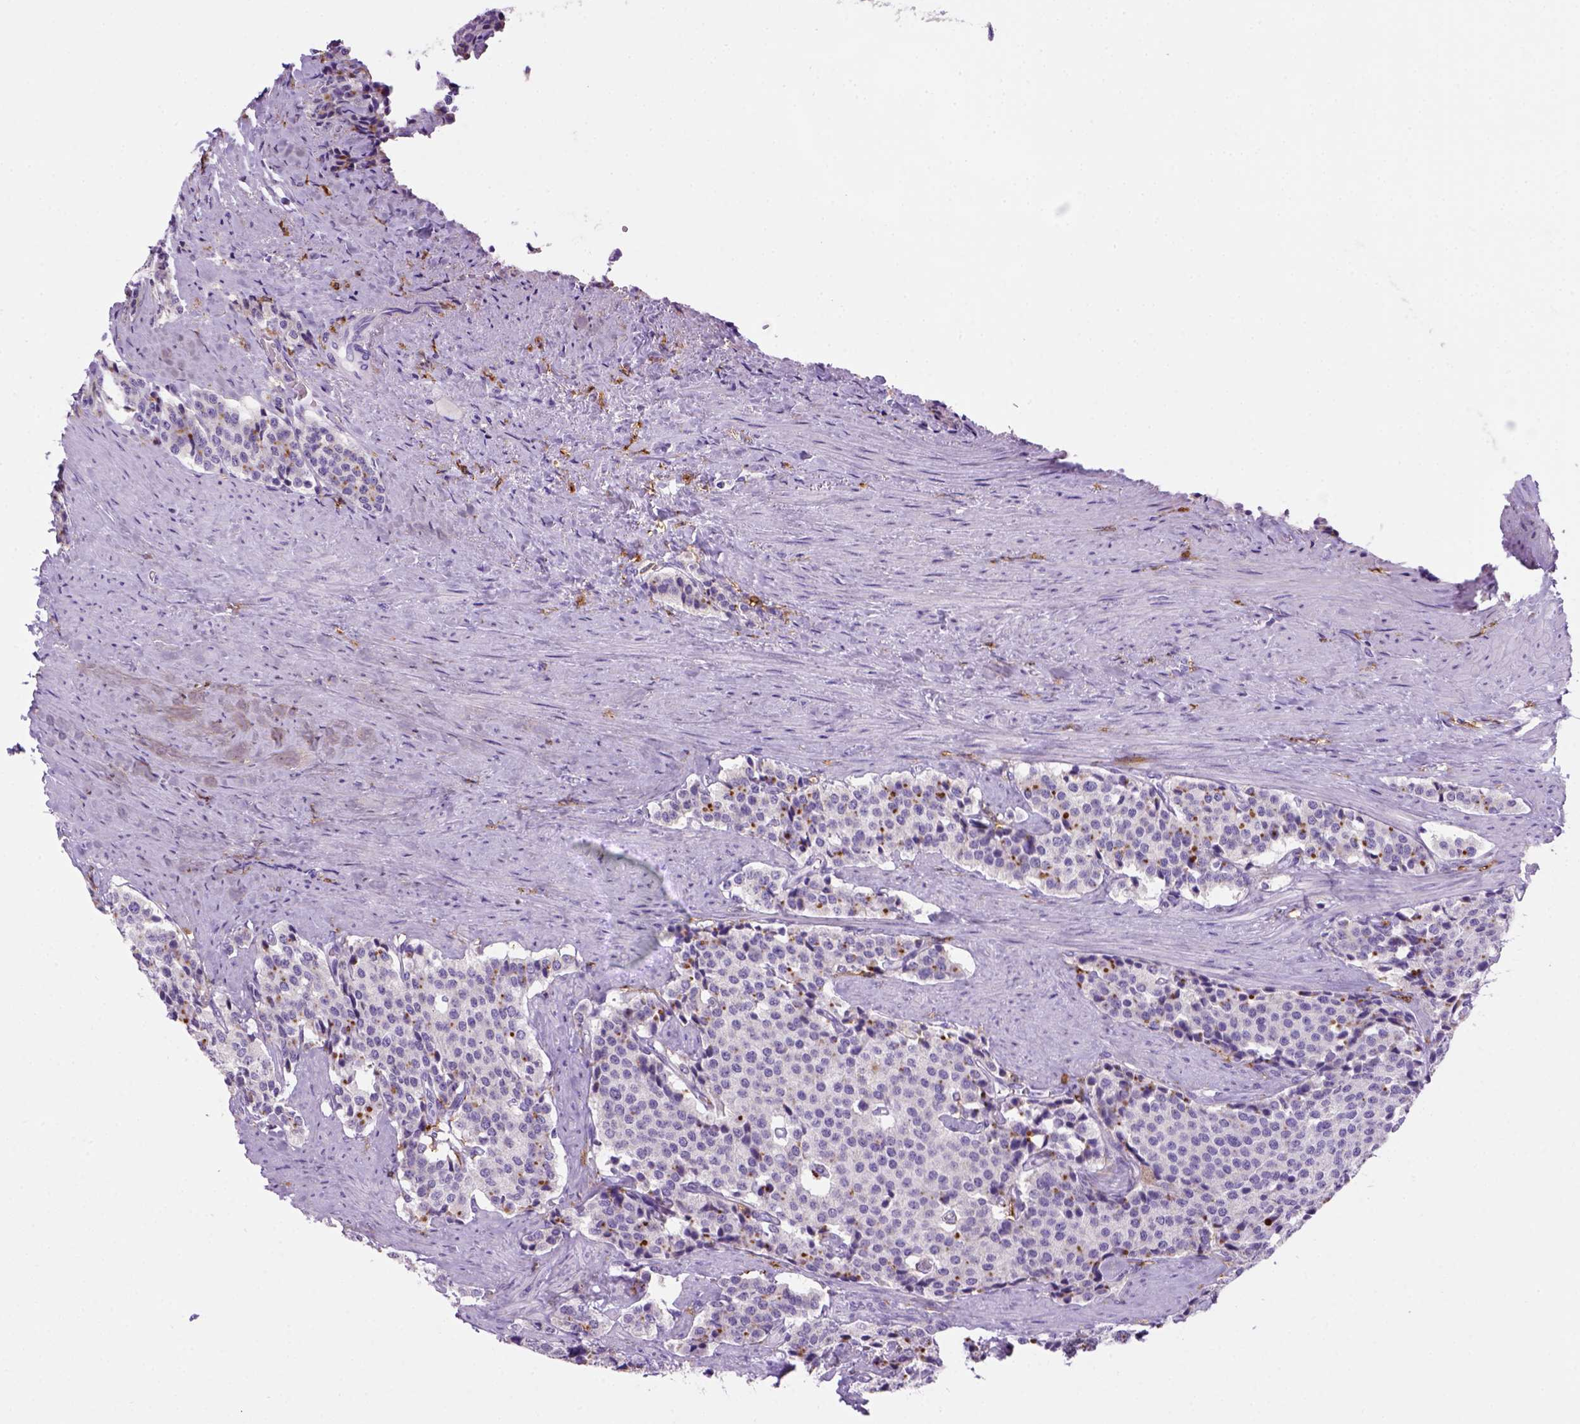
{"staining": {"intensity": "negative", "quantity": "none", "location": "none"}, "tissue": "carcinoid", "cell_type": "Tumor cells", "image_type": "cancer", "snomed": [{"axis": "morphology", "description": "Carcinoid, malignant, NOS"}, {"axis": "topography", "description": "Small intestine"}], "caption": "Immunohistochemical staining of carcinoid displays no significant staining in tumor cells. Brightfield microscopy of immunohistochemistry (IHC) stained with DAB (3,3'-diaminobenzidine) (brown) and hematoxylin (blue), captured at high magnification.", "gene": "CD14", "patient": {"sex": "female", "age": 58}}